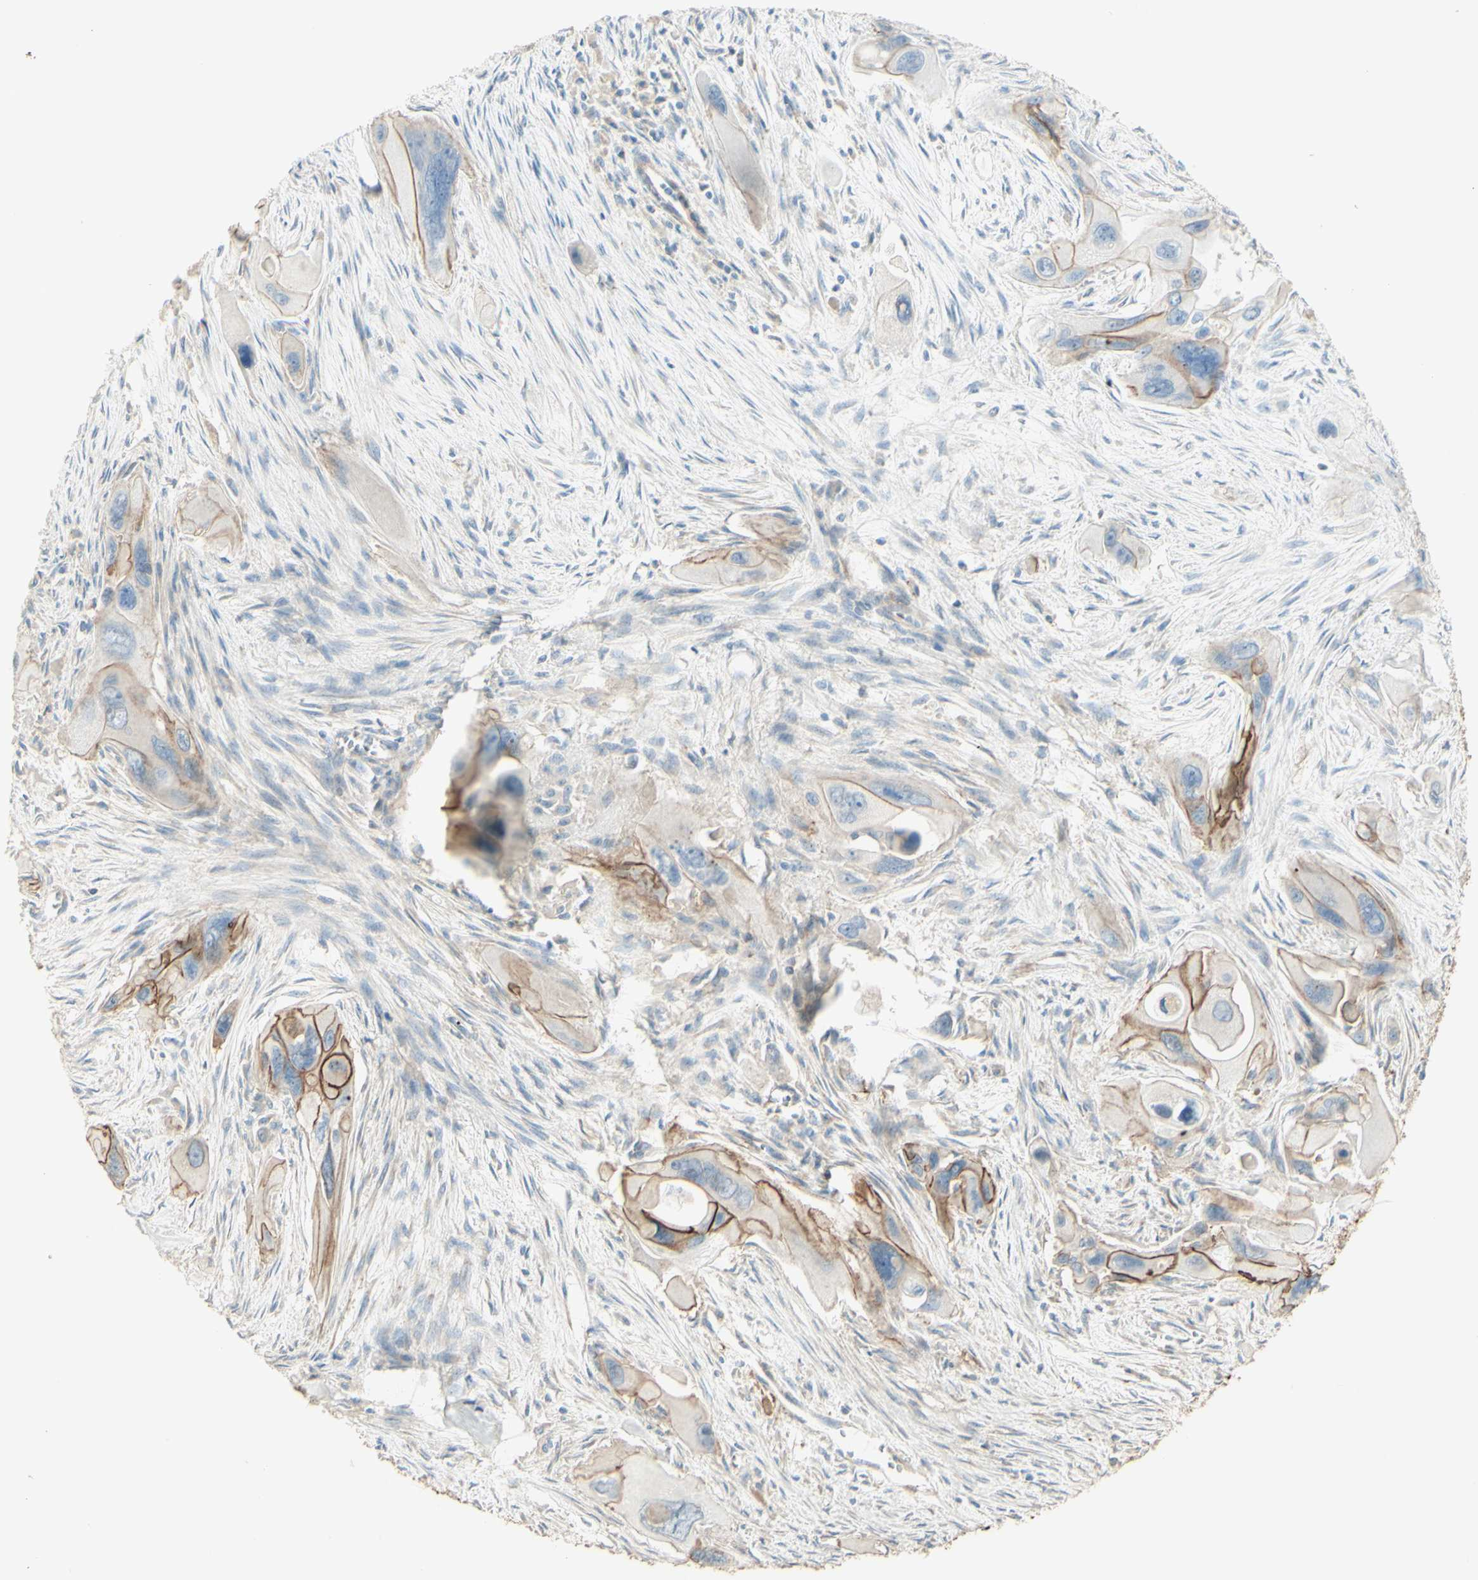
{"staining": {"intensity": "moderate", "quantity": "25%-75%", "location": "cytoplasmic/membranous"}, "tissue": "pancreatic cancer", "cell_type": "Tumor cells", "image_type": "cancer", "snomed": [{"axis": "morphology", "description": "Adenocarcinoma, NOS"}, {"axis": "topography", "description": "Pancreas"}], "caption": "A micrograph showing moderate cytoplasmic/membranous positivity in approximately 25%-75% of tumor cells in pancreatic cancer, as visualized by brown immunohistochemical staining.", "gene": "RNF149", "patient": {"sex": "male", "age": 73}}